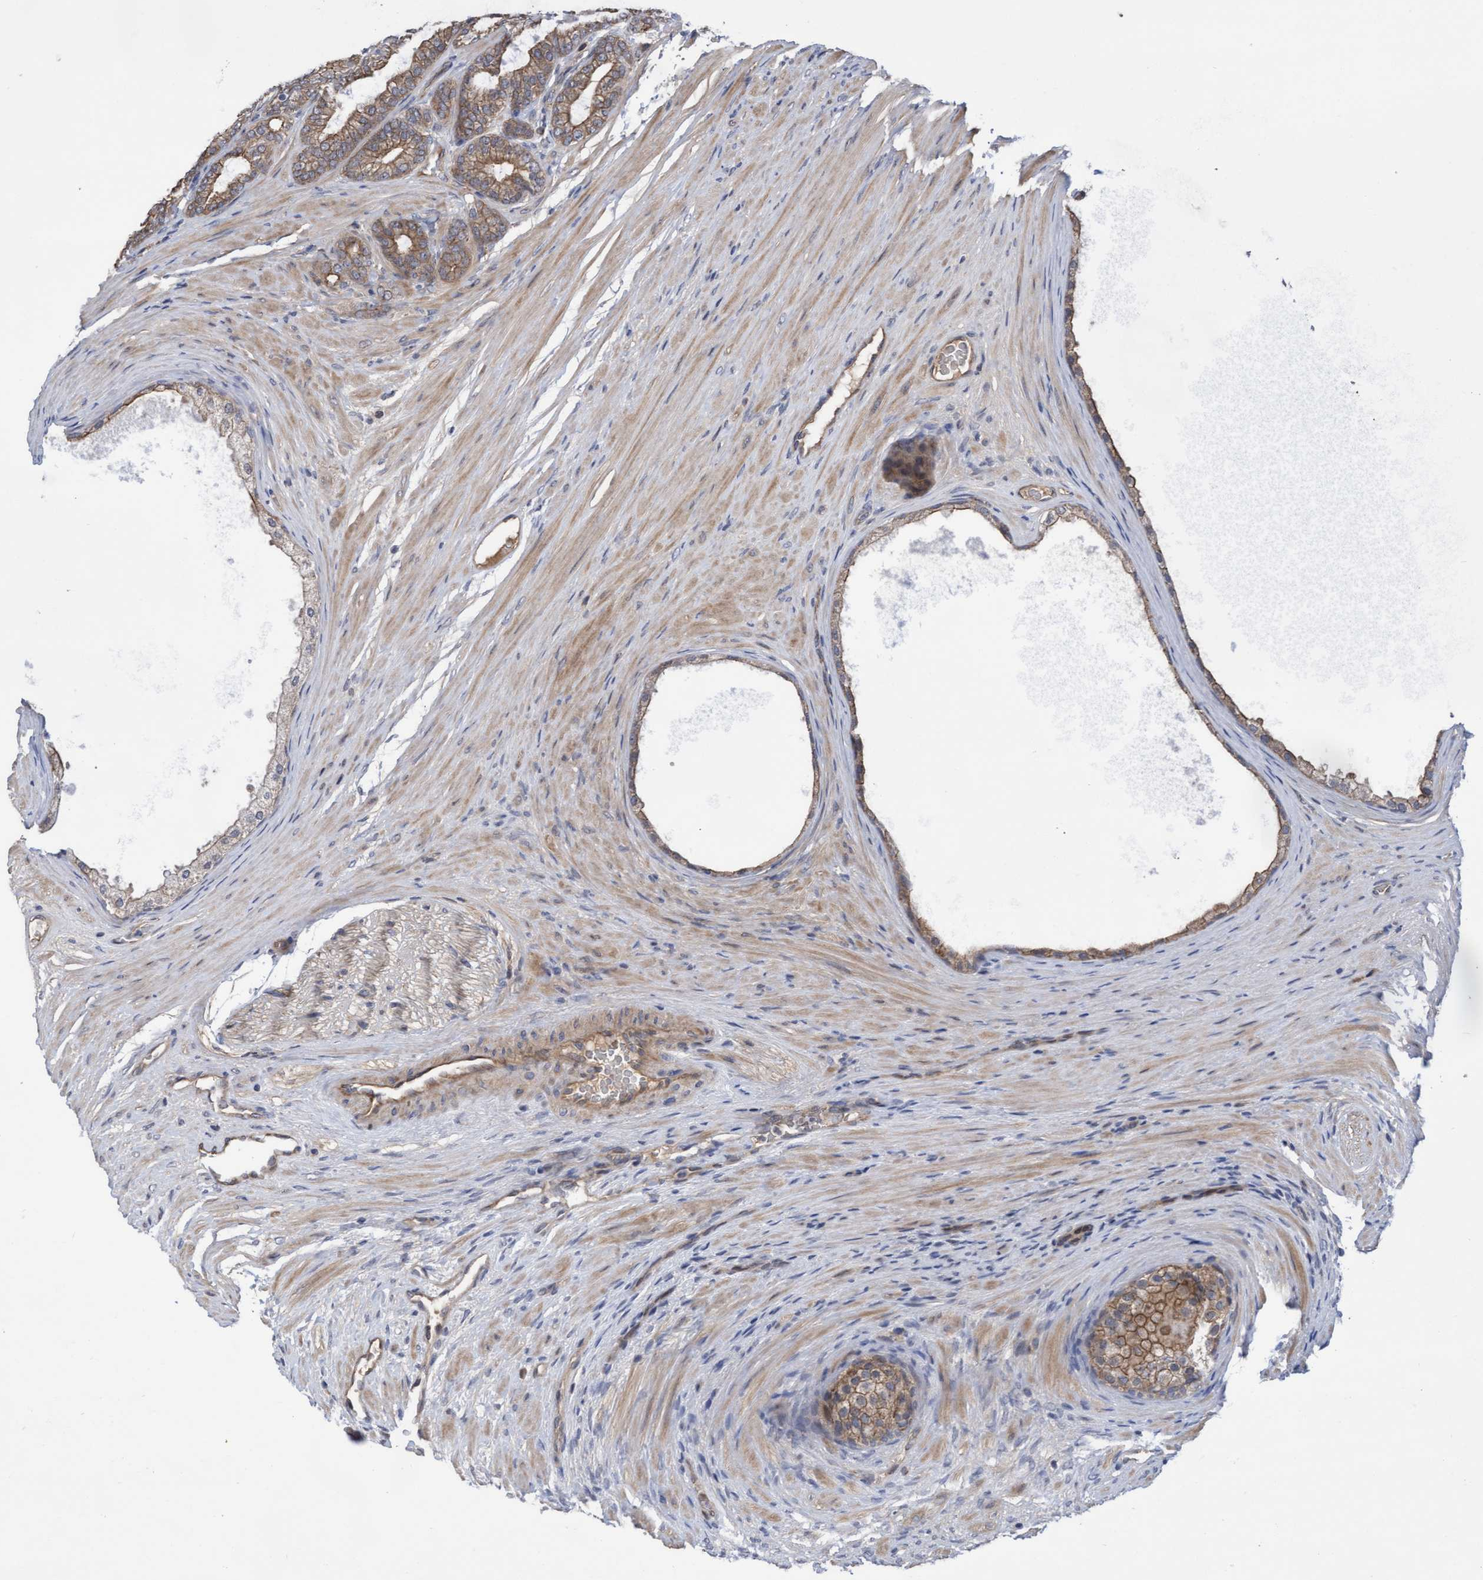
{"staining": {"intensity": "moderate", "quantity": ">75%", "location": "cytoplasmic/membranous"}, "tissue": "prostate cancer", "cell_type": "Tumor cells", "image_type": "cancer", "snomed": [{"axis": "morphology", "description": "Adenocarcinoma, High grade"}, {"axis": "topography", "description": "Prostate"}], "caption": "IHC image of neoplastic tissue: human adenocarcinoma (high-grade) (prostate) stained using immunohistochemistry displays medium levels of moderate protein expression localized specifically in the cytoplasmic/membranous of tumor cells, appearing as a cytoplasmic/membranous brown color.", "gene": "COBL", "patient": {"sex": "male", "age": 60}}